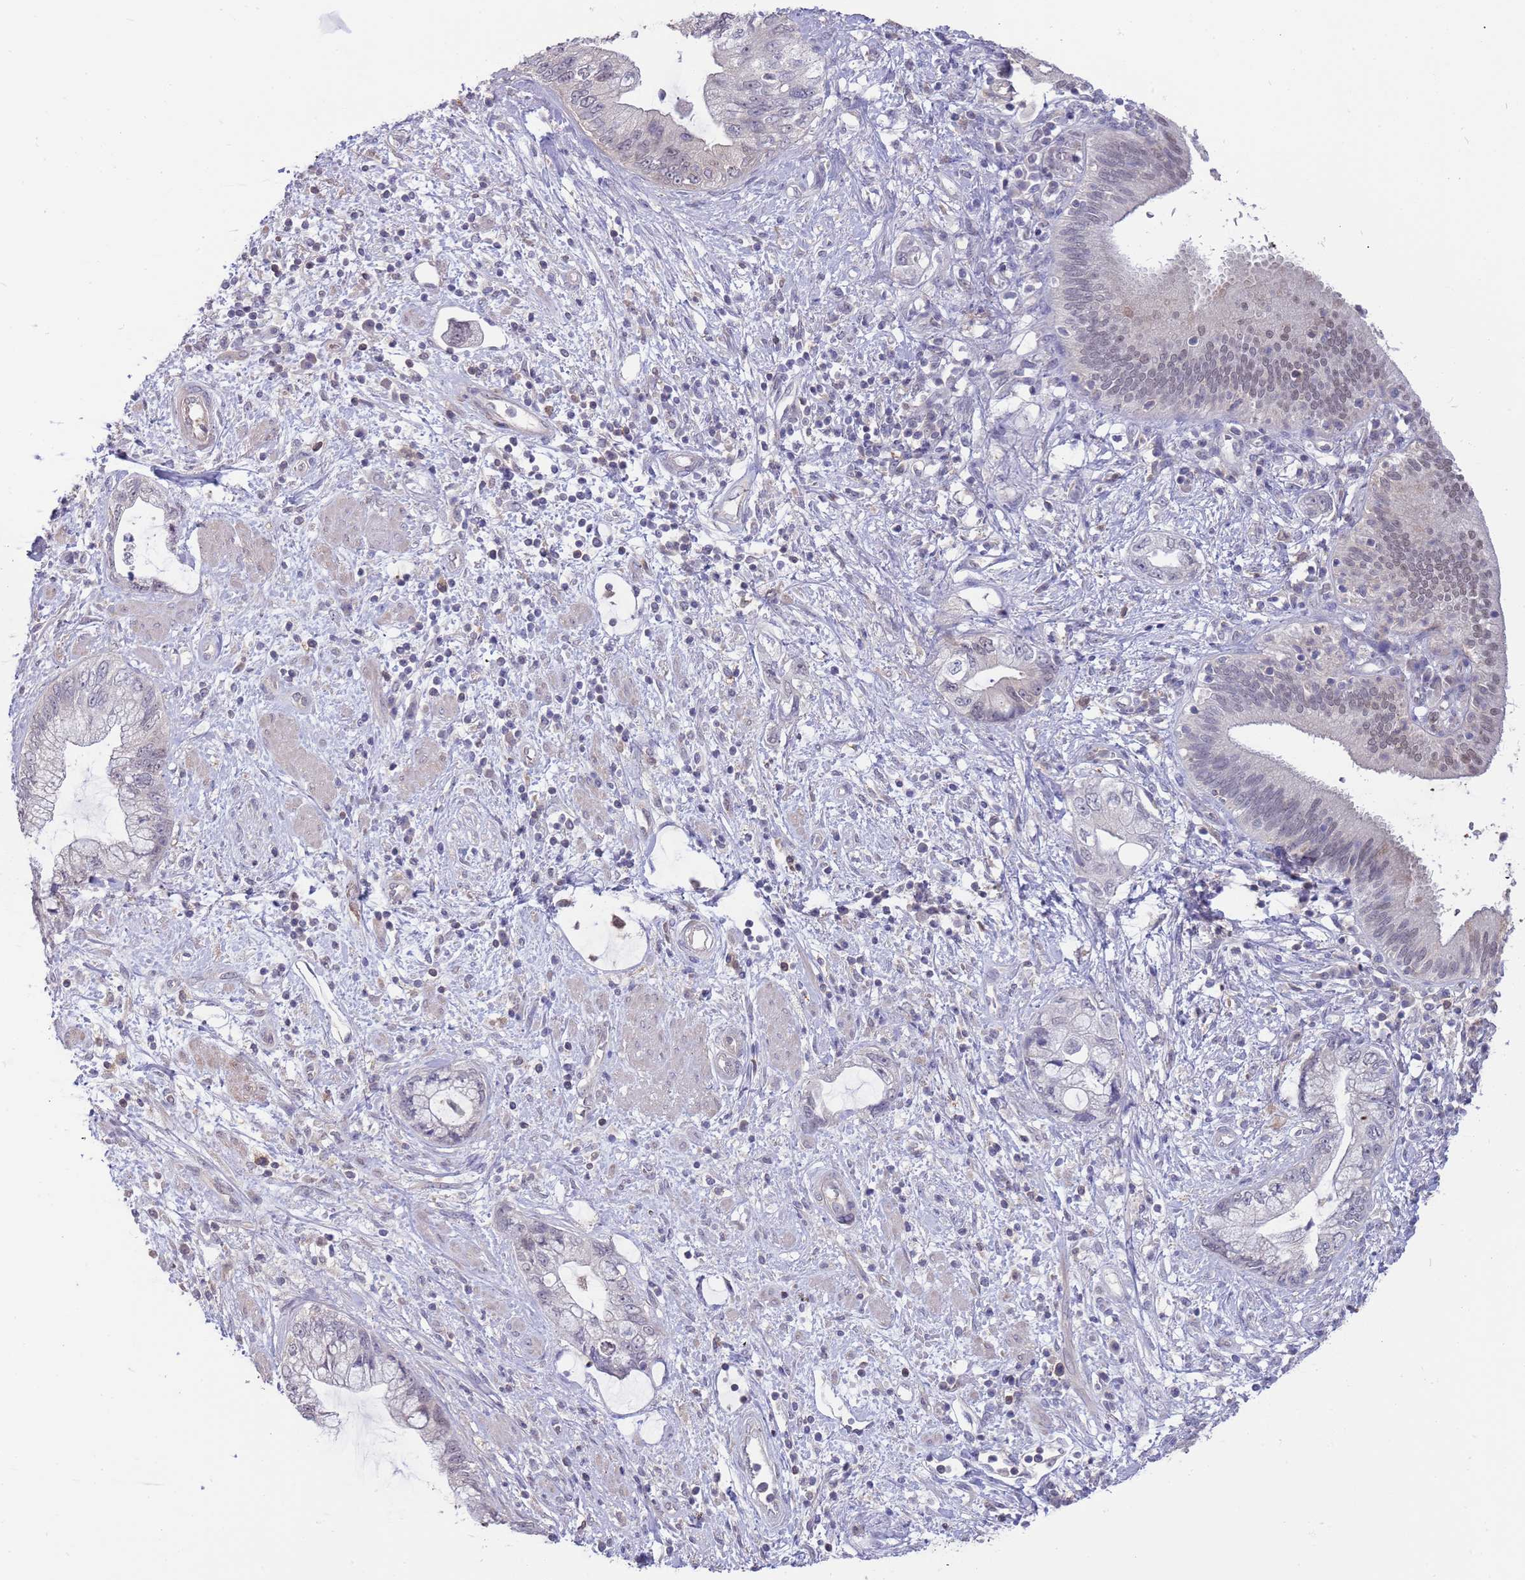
{"staining": {"intensity": "weak", "quantity": "25%-75%", "location": "nuclear"}, "tissue": "pancreatic cancer", "cell_type": "Tumor cells", "image_type": "cancer", "snomed": [{"axis": "morphology", "description": "Adenocarcinoma, NOS"}, {"axis": "topography", "description": "Pancreas"}], "caption": "Immunohistochemistry of human pancreatic adenocarcinoma exhibits low levels of weak nuclear positivity in approximately 25%-75% of tumor cells.", "gene": "AP5S1", "patient": {"sex": "female", "age": 73}}